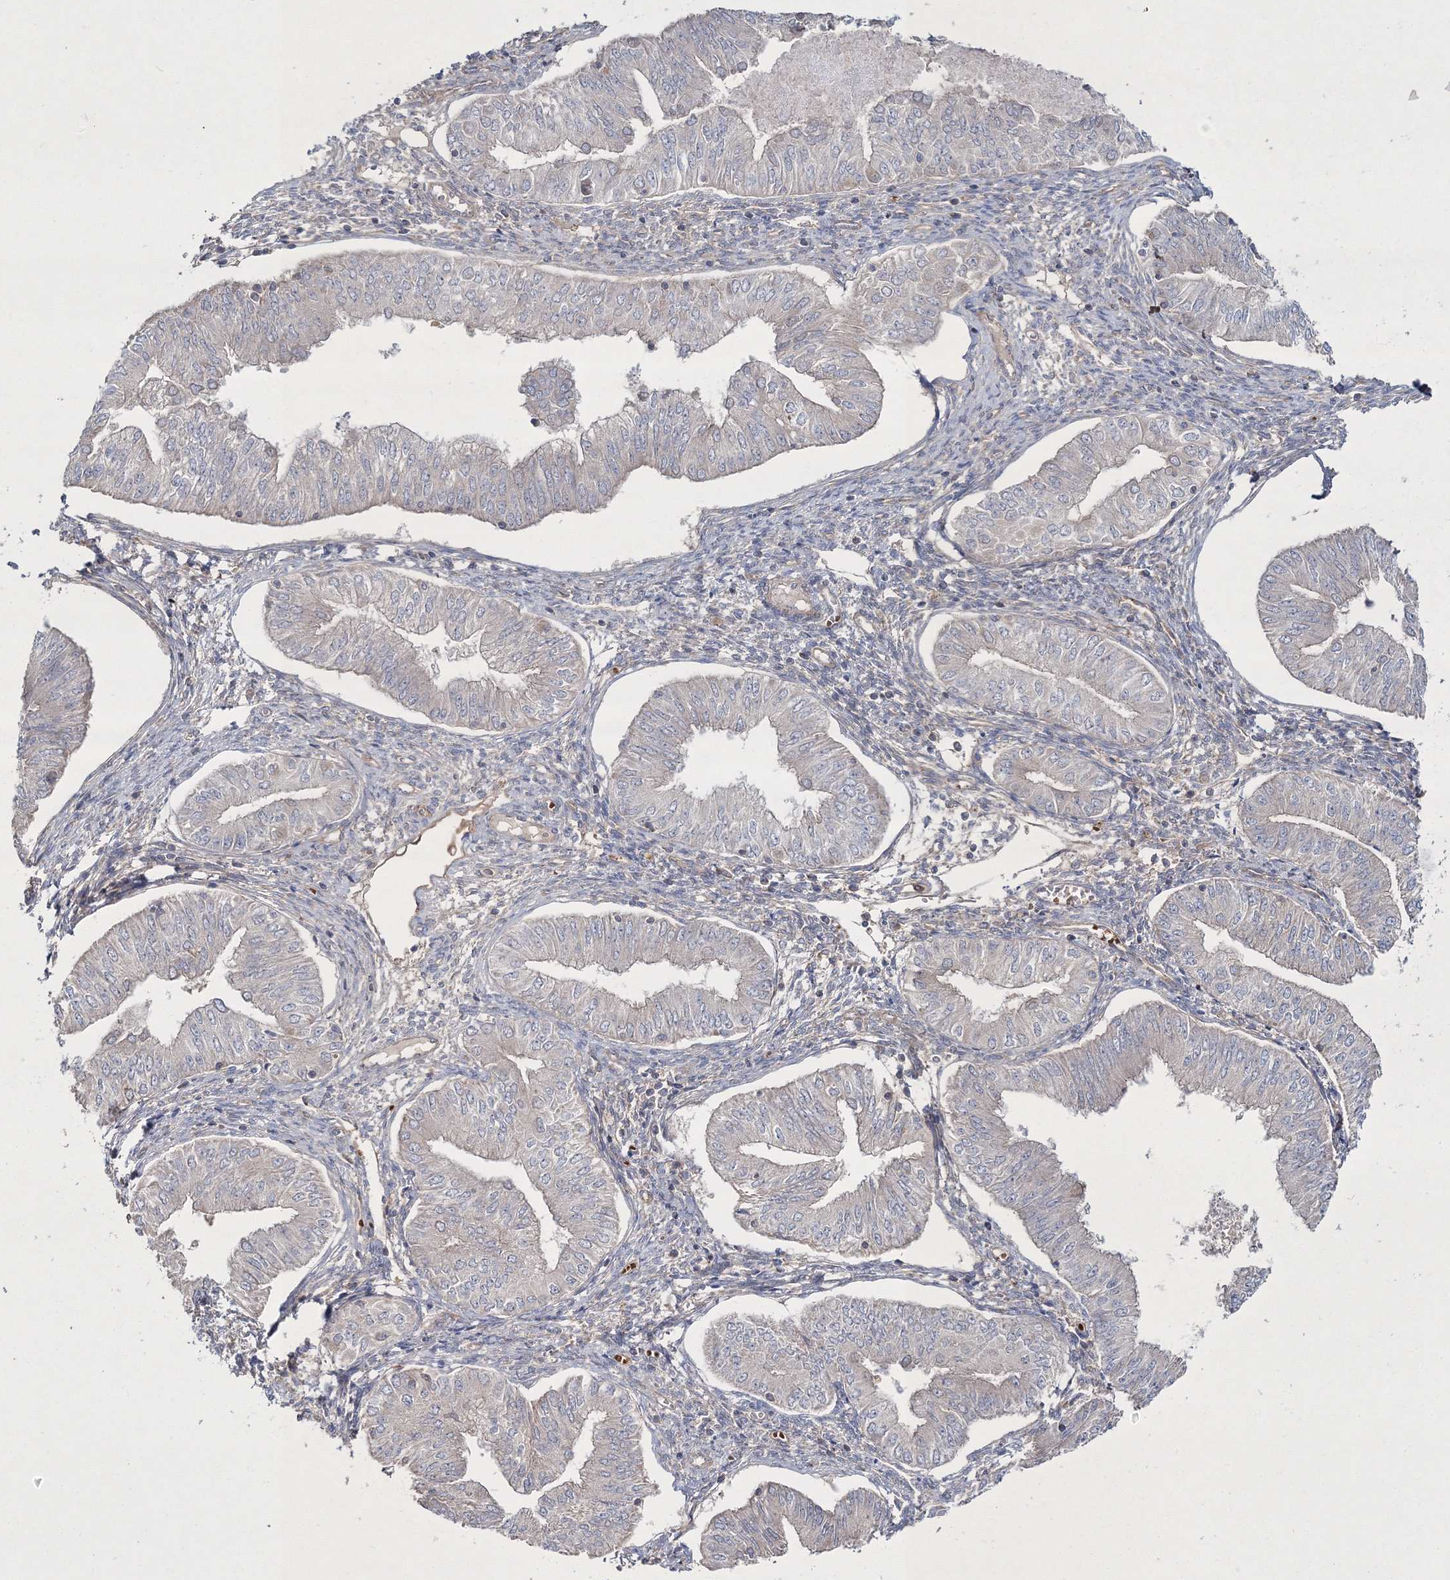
{"staining": {"intensity": "negative", "quantity": "none", "location": "none"}, "tissue": "endometrial cancer", "cell_type": "Tumor cells", "image_type": "cancer", "snomed": [{"axis": "morphology", "description": "Normal tissue, NOS"}, {"axis": "morphology", "description": "Adenocarcinoma, NOS"}, {"axis": "topography", "description": "Endometrium"}], "caption": "DAB immunohistochemical staining of human adenocarcinoma (endometrial) shows no significant positivity in tumor cells.", "gene": "ZSWIM6", "patient": {"sex": "female", "age": 53}}